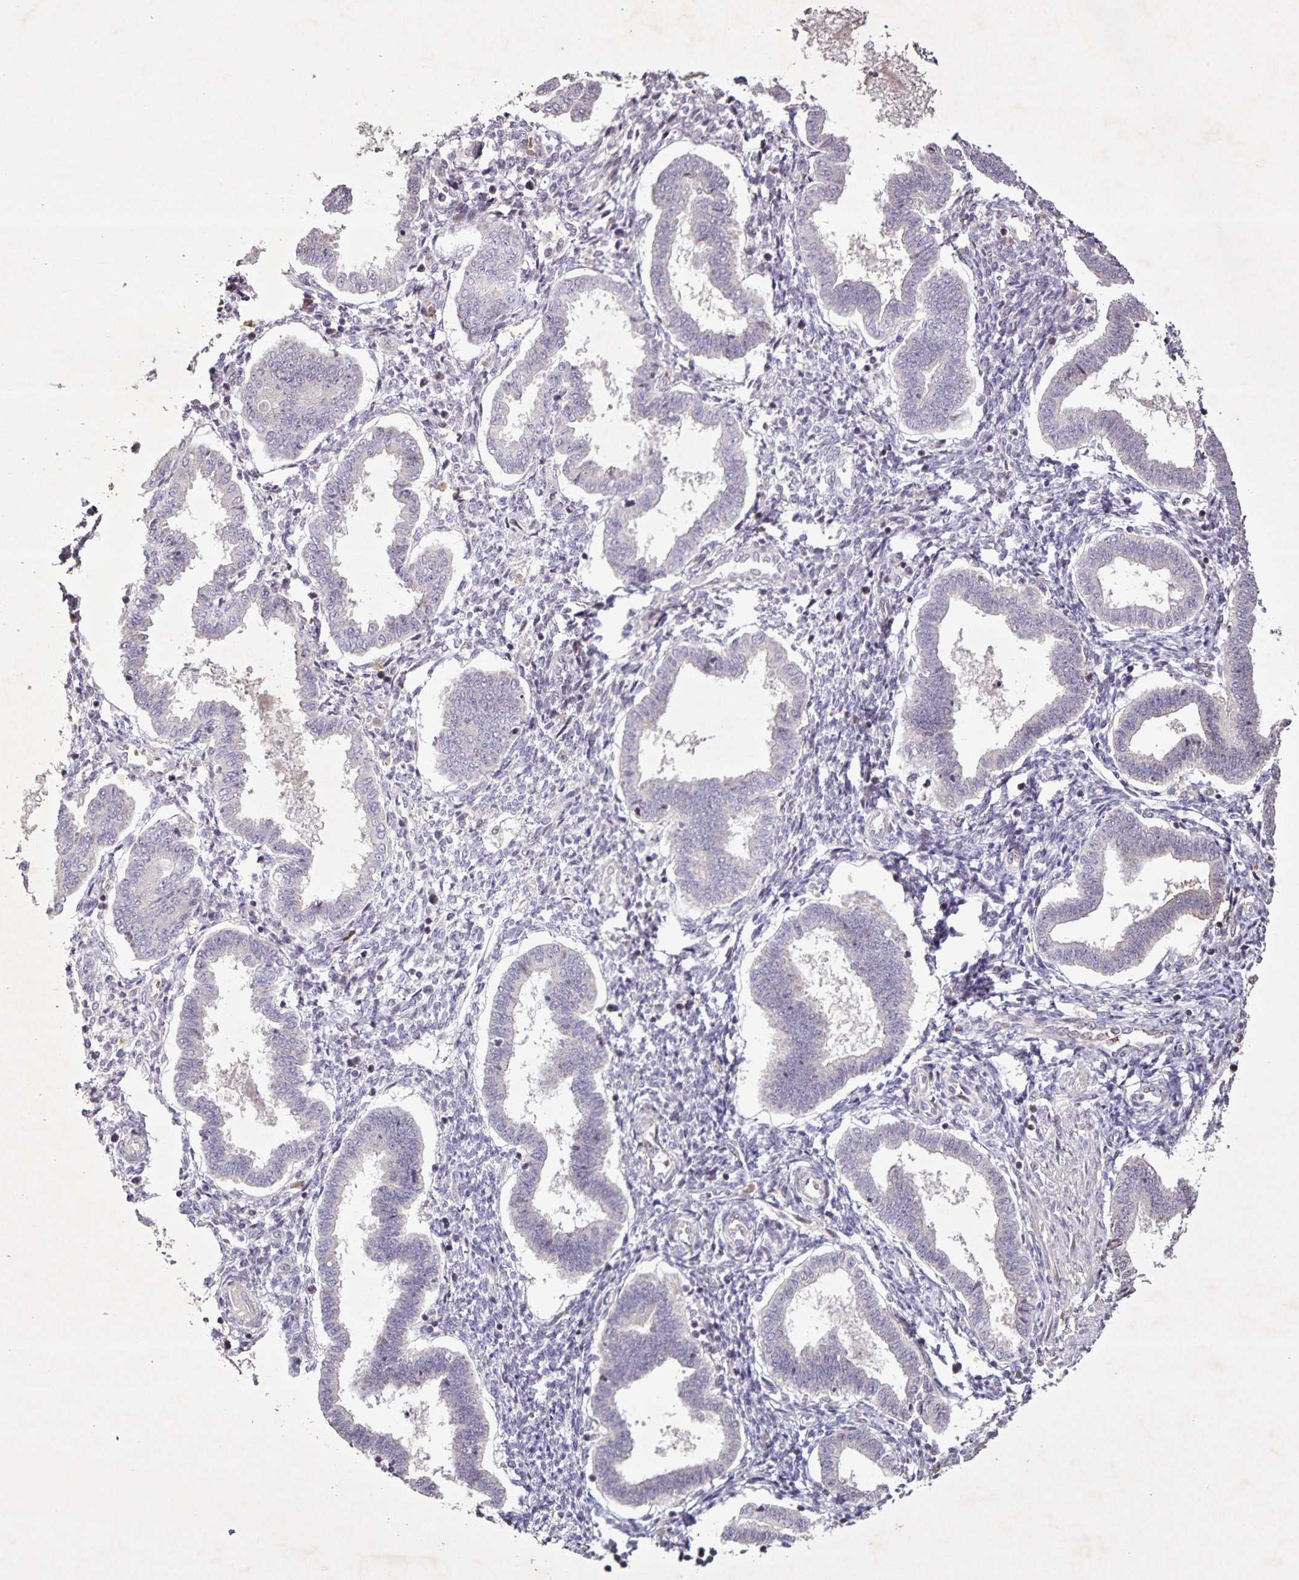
{"staining": {"intensity": "negative", "quantity": "none", "location": "none"}, "tissue": "endometrium", "cell_type": "Cells in endometrial stroma", "image_type": "normal", "snomed": [{"axis": "morphology", "description": "Normal tissue, NOS"}, {"axis": "topography", "description": "Endometrium"}], "caption": "Human endometrium stained for a protein using IHC demonstrates no expression in cells in endometrial stroma.", "gene": "GDF2", "patient": {"sex": "female", "age": 24}}